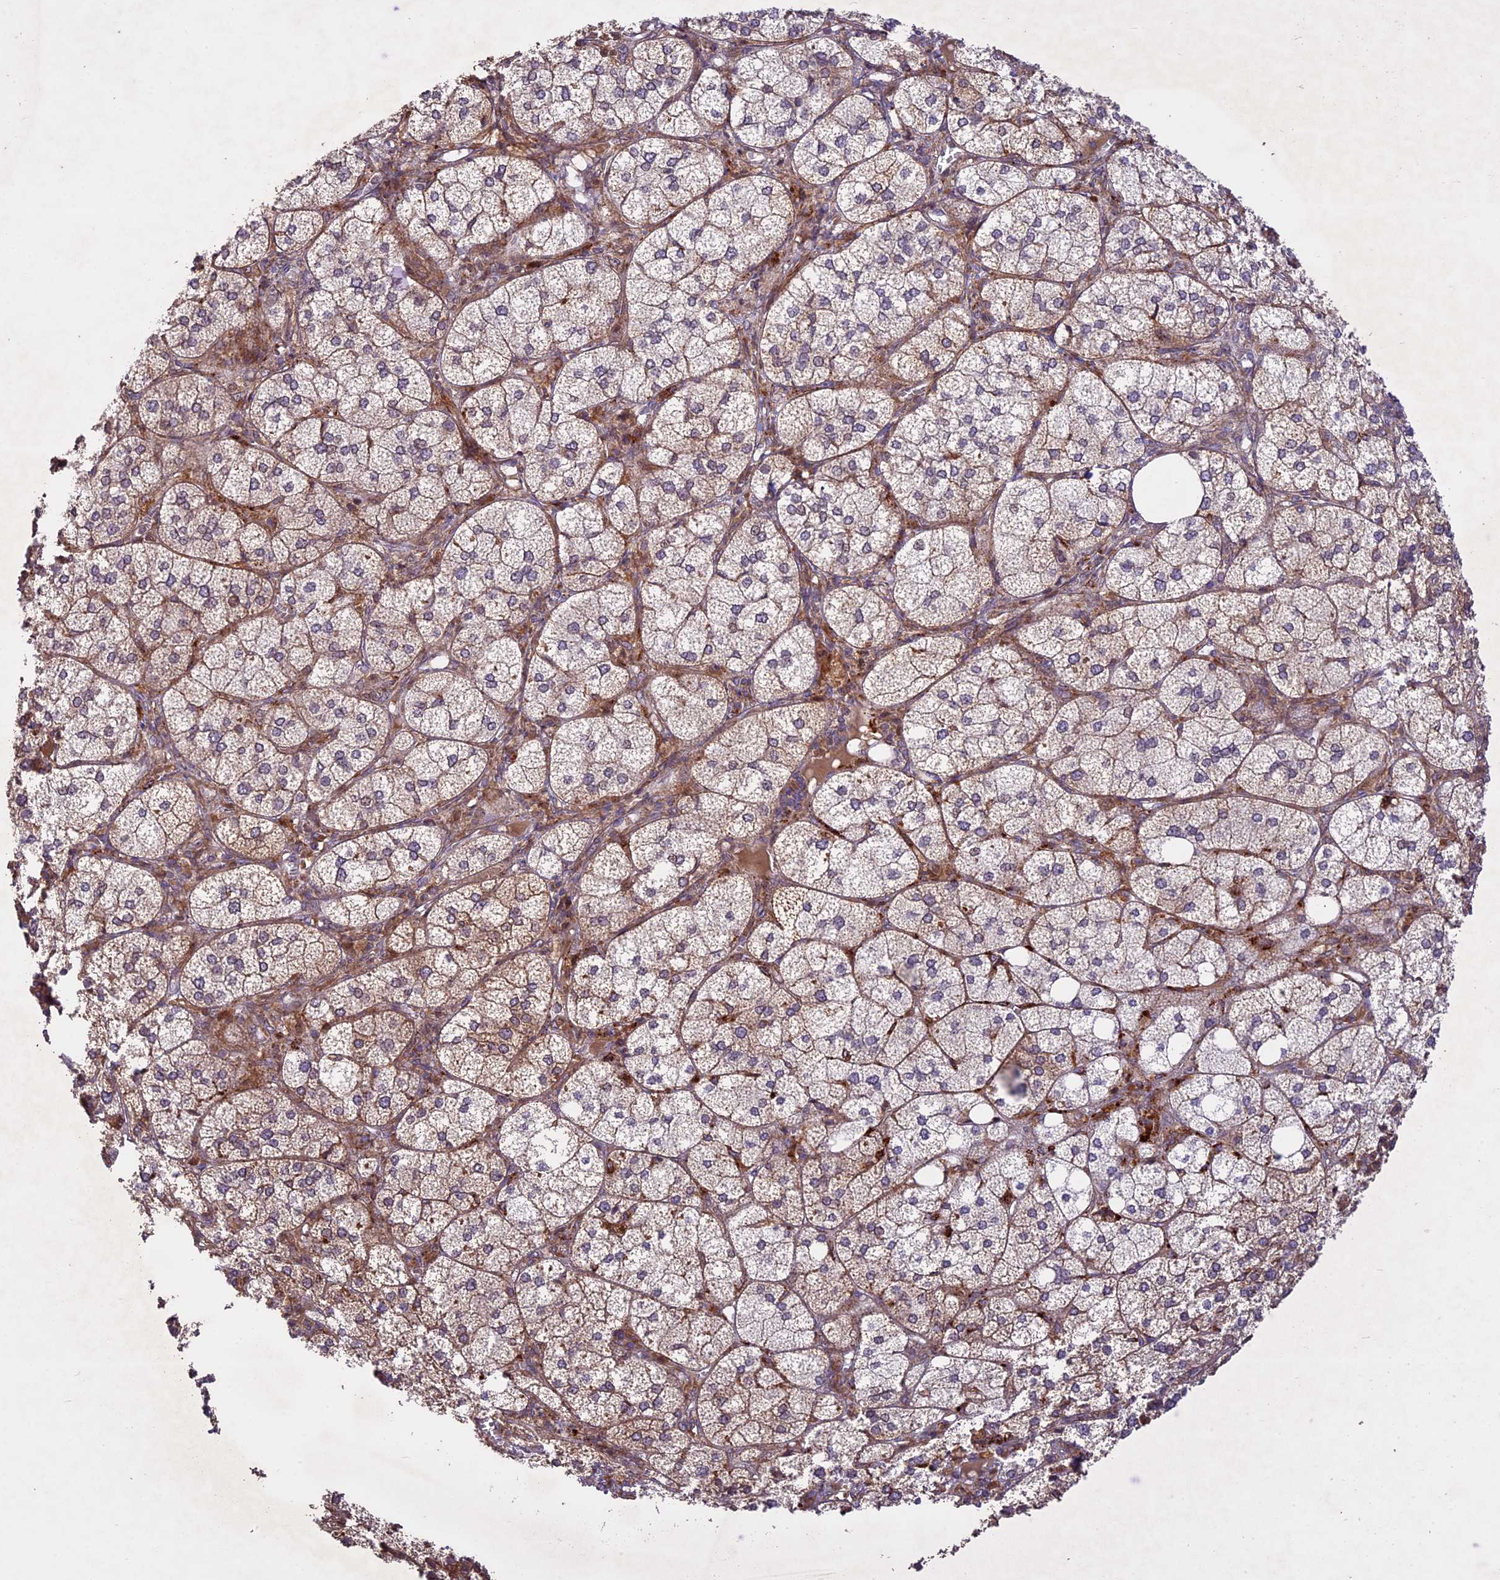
{"staining": {"intensity": "strong", "quantity": "25%-75%", "location": "cytoplasmic/membranous"}, "tissue": "adrenal gland", "cell_type": "Glandular cells", "image_type": "normal", "snomed": [{"axis": "morphology", "description": "Normal tissue, NOS"}, {"axis": "topography", "description": "Adrenal gland"}], "caption": "Immunohistochemistry (IHC) of unremarkable human adrenal gland reveals high levels of strong cytoplasmic/membranous positivity in approximately 25%-75% of glandular cells. The staining was performed using DAB (3,3'-diaminobenzidine) to visualize the protein expression in brown, while the nuclei were stained in blue with hematoxylin (Magnification: 20x).", "gene": "DGKH", "patient": {"sex": "female", "age": 61}}